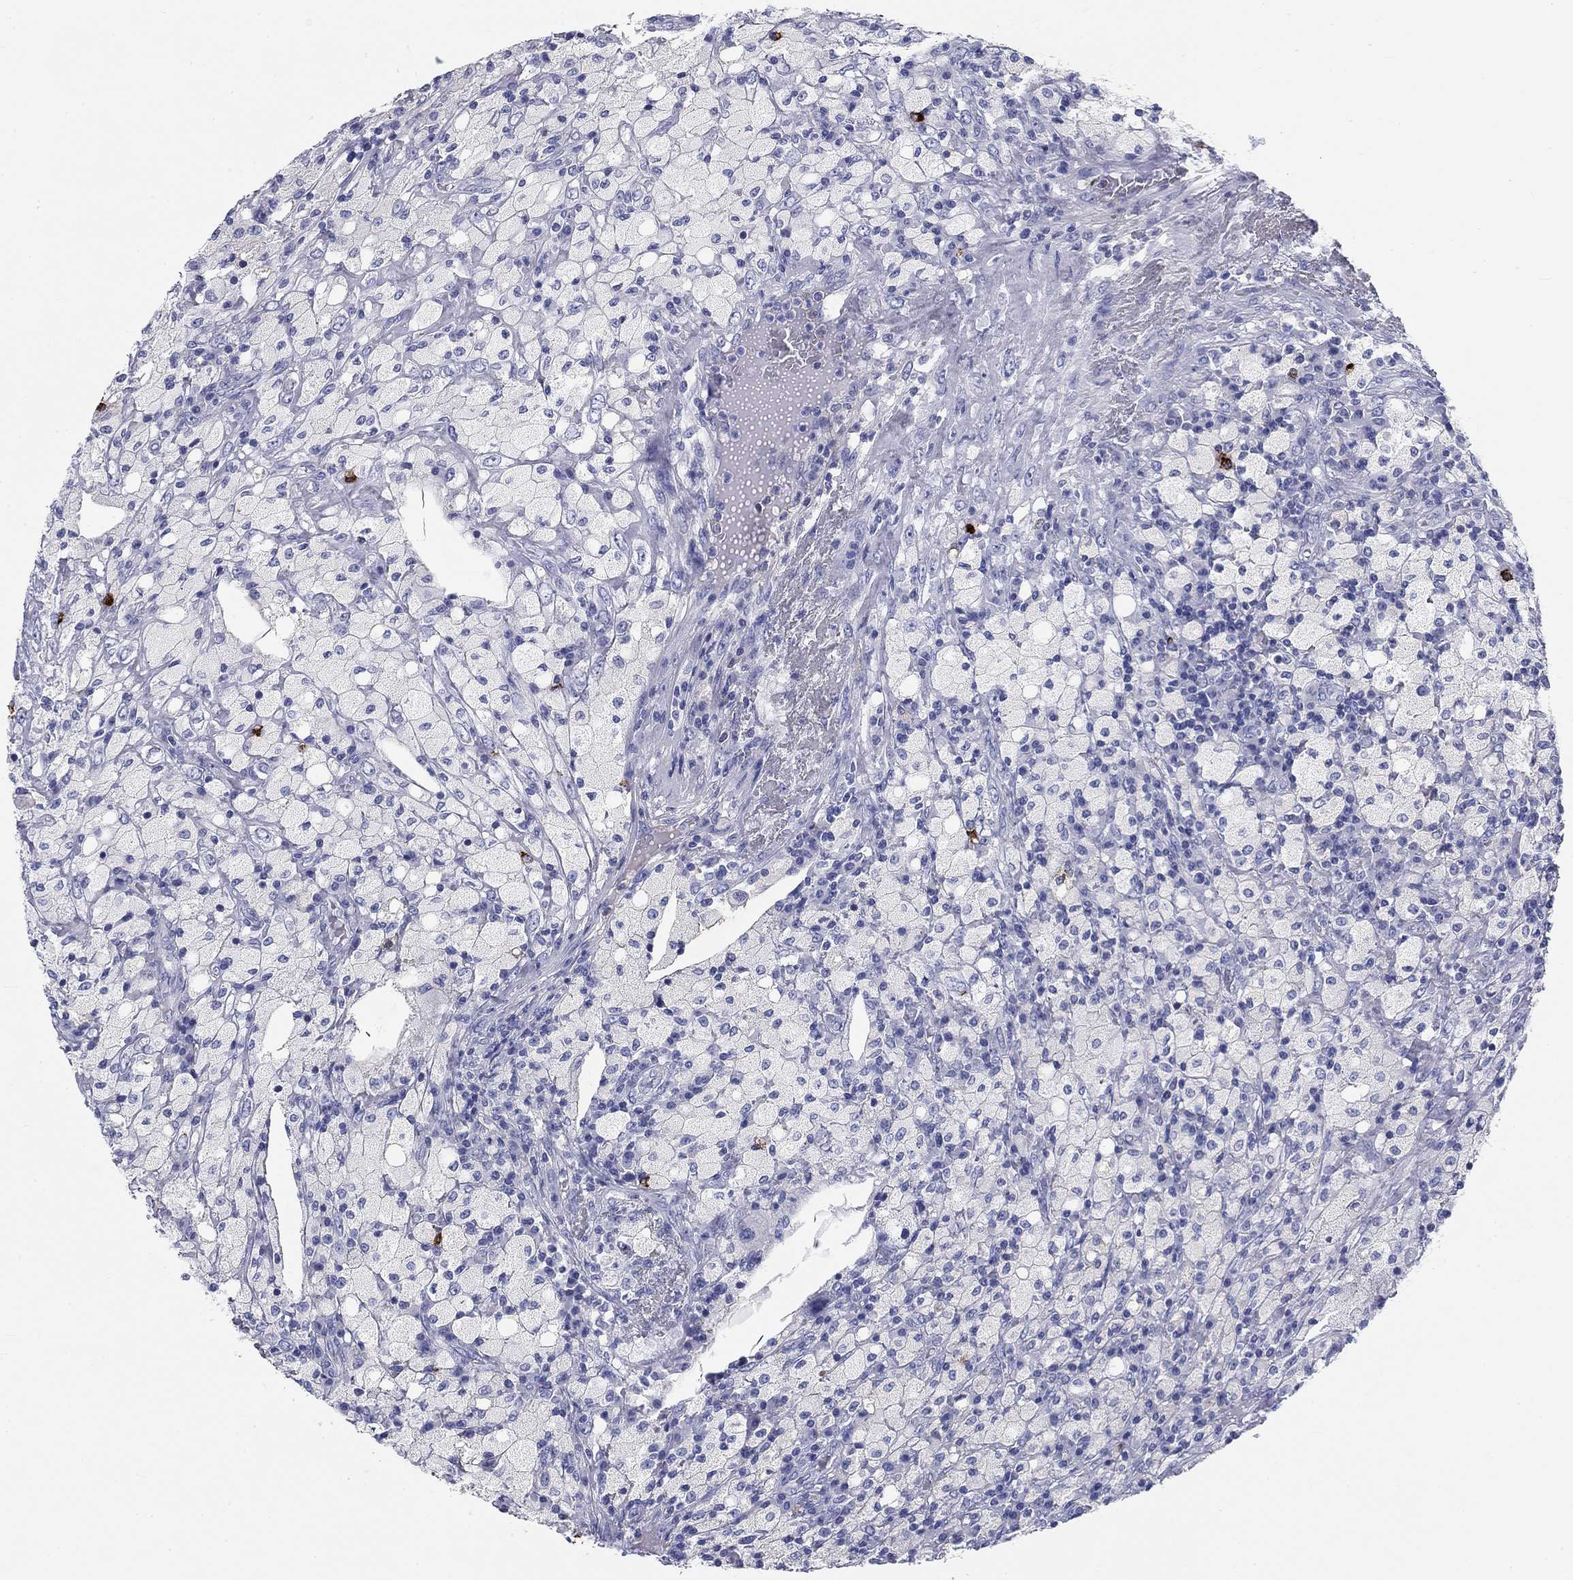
{"staining": {"intensity": "negative", "quantity": "none", "location": "none"}, "tissue": "testis cancer", "cell_type": "Tumor cells", "image_type": "cancer", "snomed": [{"axis": "morphology", "description": "Necrosis, NOS"}, {"axis": "morphology", "description": "Carcinoma, Embryonal, NOS"}, {"axis": "topography", "description": "Testis"}], "caption": "Immunohistochemical staining of testis cancer (embryonal carcinoma) displays no significant positivity in tumor cells.", "gene": "CD40LG", "patient": {"sex": "male", "age": 19}}